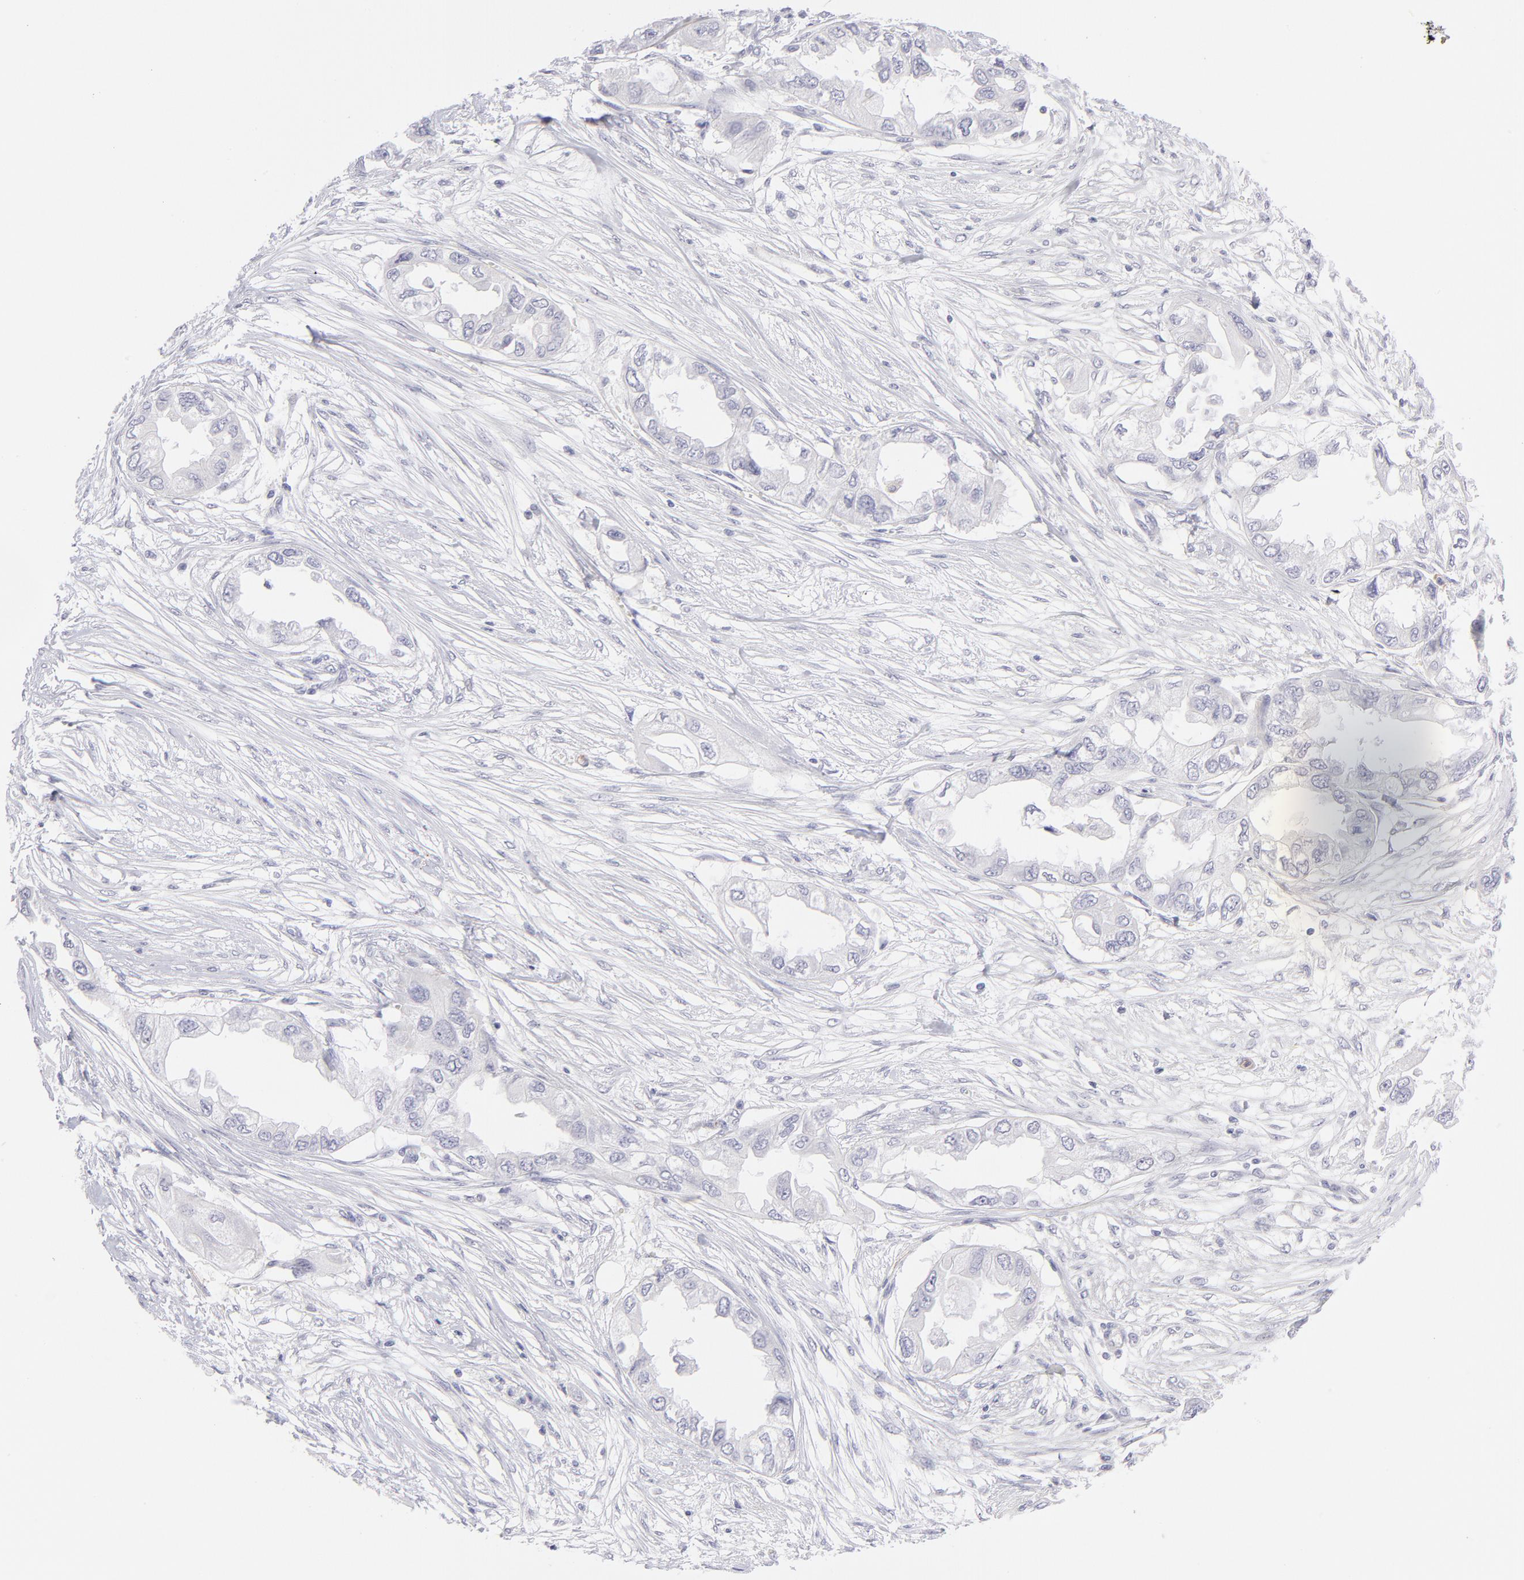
{"staining": {"intensity": "negative", "quantity": "none", "location": "none"}, "tissue": "endometrial cancer", "cell_type": "Tumor cells", "image_type": "cancer", "snomed": [{"axis": "morphology", "description": "Adenocarcinoma, NOS"}, {"axis": "topography", "description": "Endometrium"}], "caption": "An immunohistochemistry micrograph of endometrial cancer (adenocarcinoma) is shown. There is no staining in tumor cells of endometrial cancer (adenocarcinoma).", "gene": "LTB4R", "patient": {"sex": "female", "age": 67}}